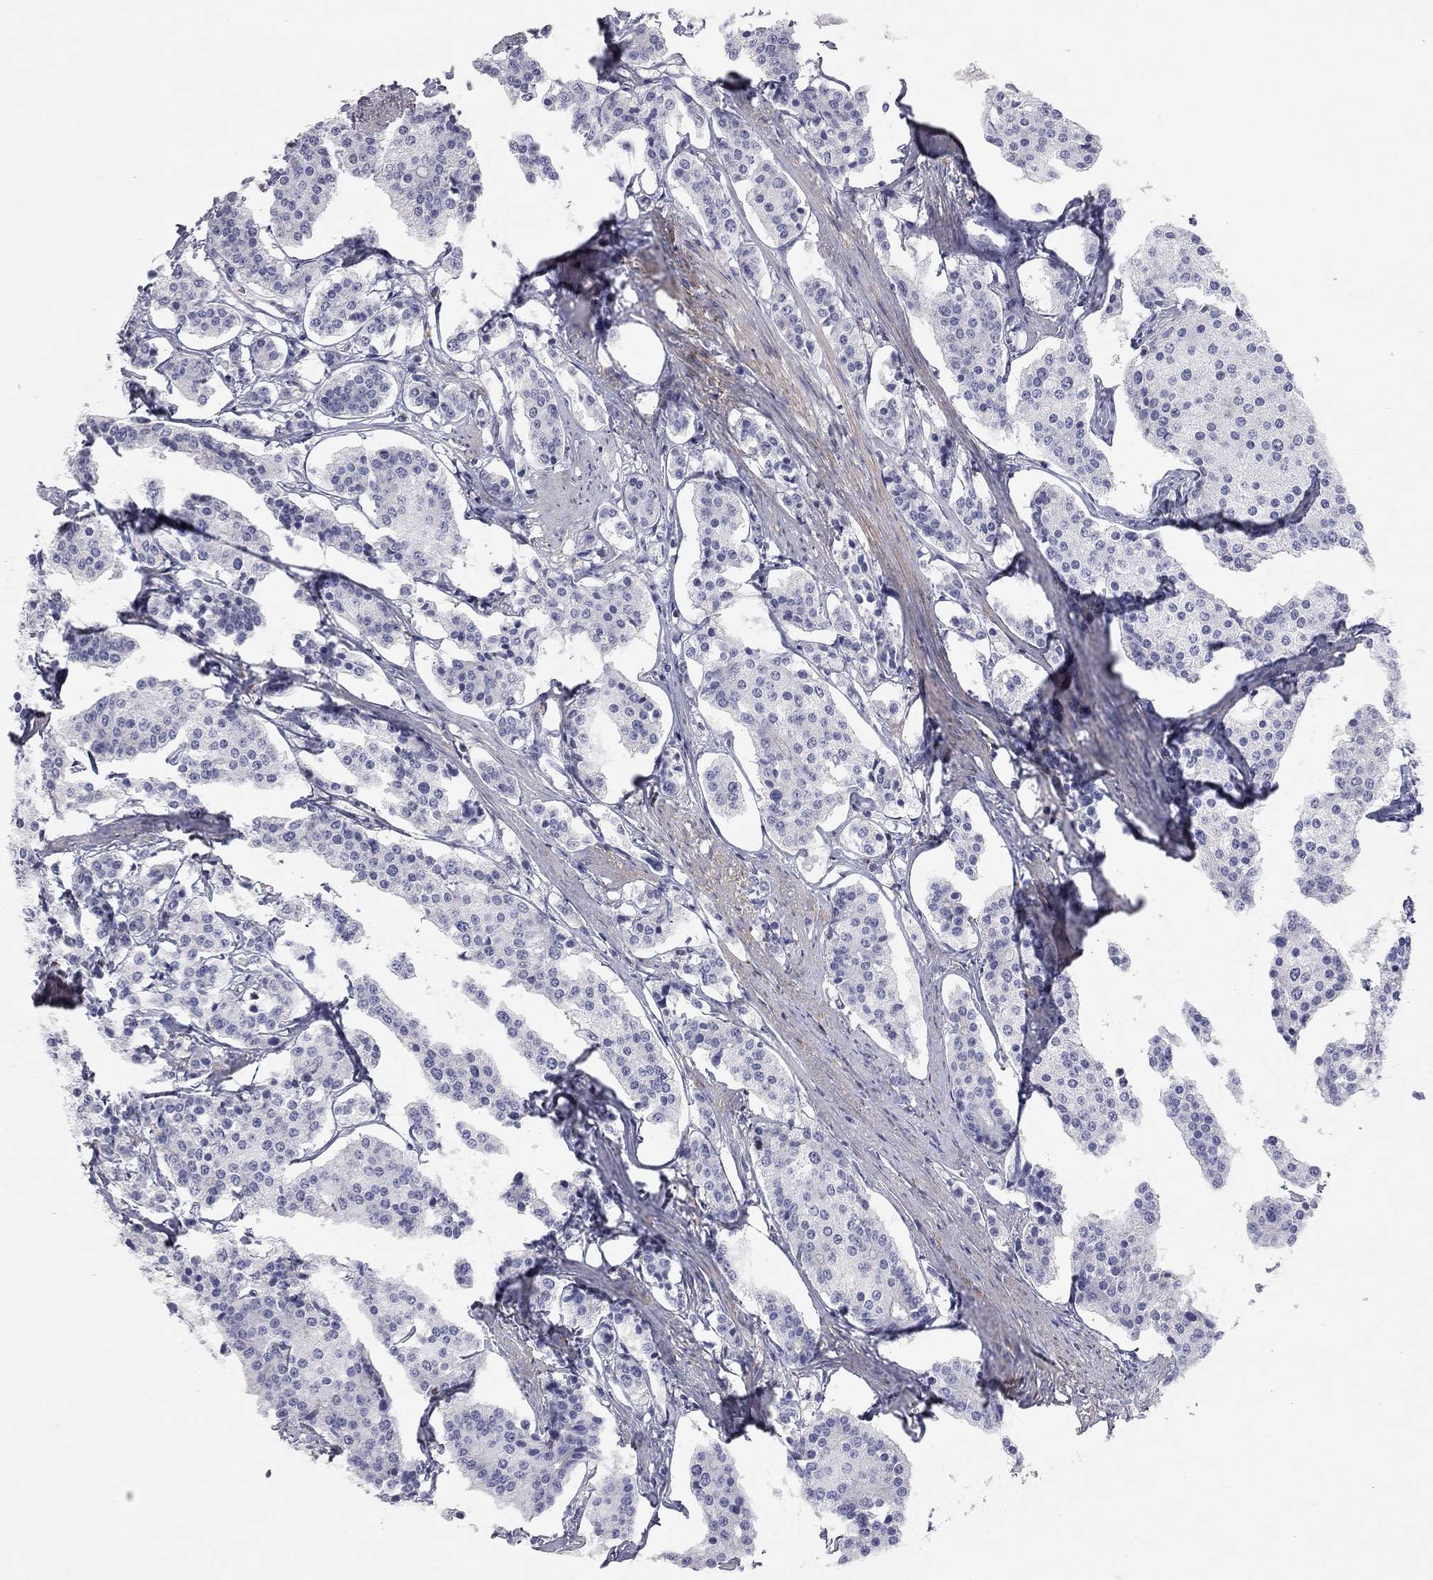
{"staining": {"intensity": "negative", "quantity": "none", "location": "none"}, "tissue": "carcinoid", "cell_type": "Tumor cells", "image_type": "cancer", "snomed": [{"axis": "morphology", "description": "Carcinoid, malignant, NOS"}, {"axis": "topography", "description": "Small intestine"}], "caption": "Tumor cells show no significant protein positivity in carcinoid (malignant). Brightfield microscopy of immunohistochemistry stained with DAB (3,3'-diaminobenzidine) (brown) and hematoxylin (blue), captured at high magnification.", "gene": "ADCYAP1", "patient": {"sex": "female", "age": 65}}